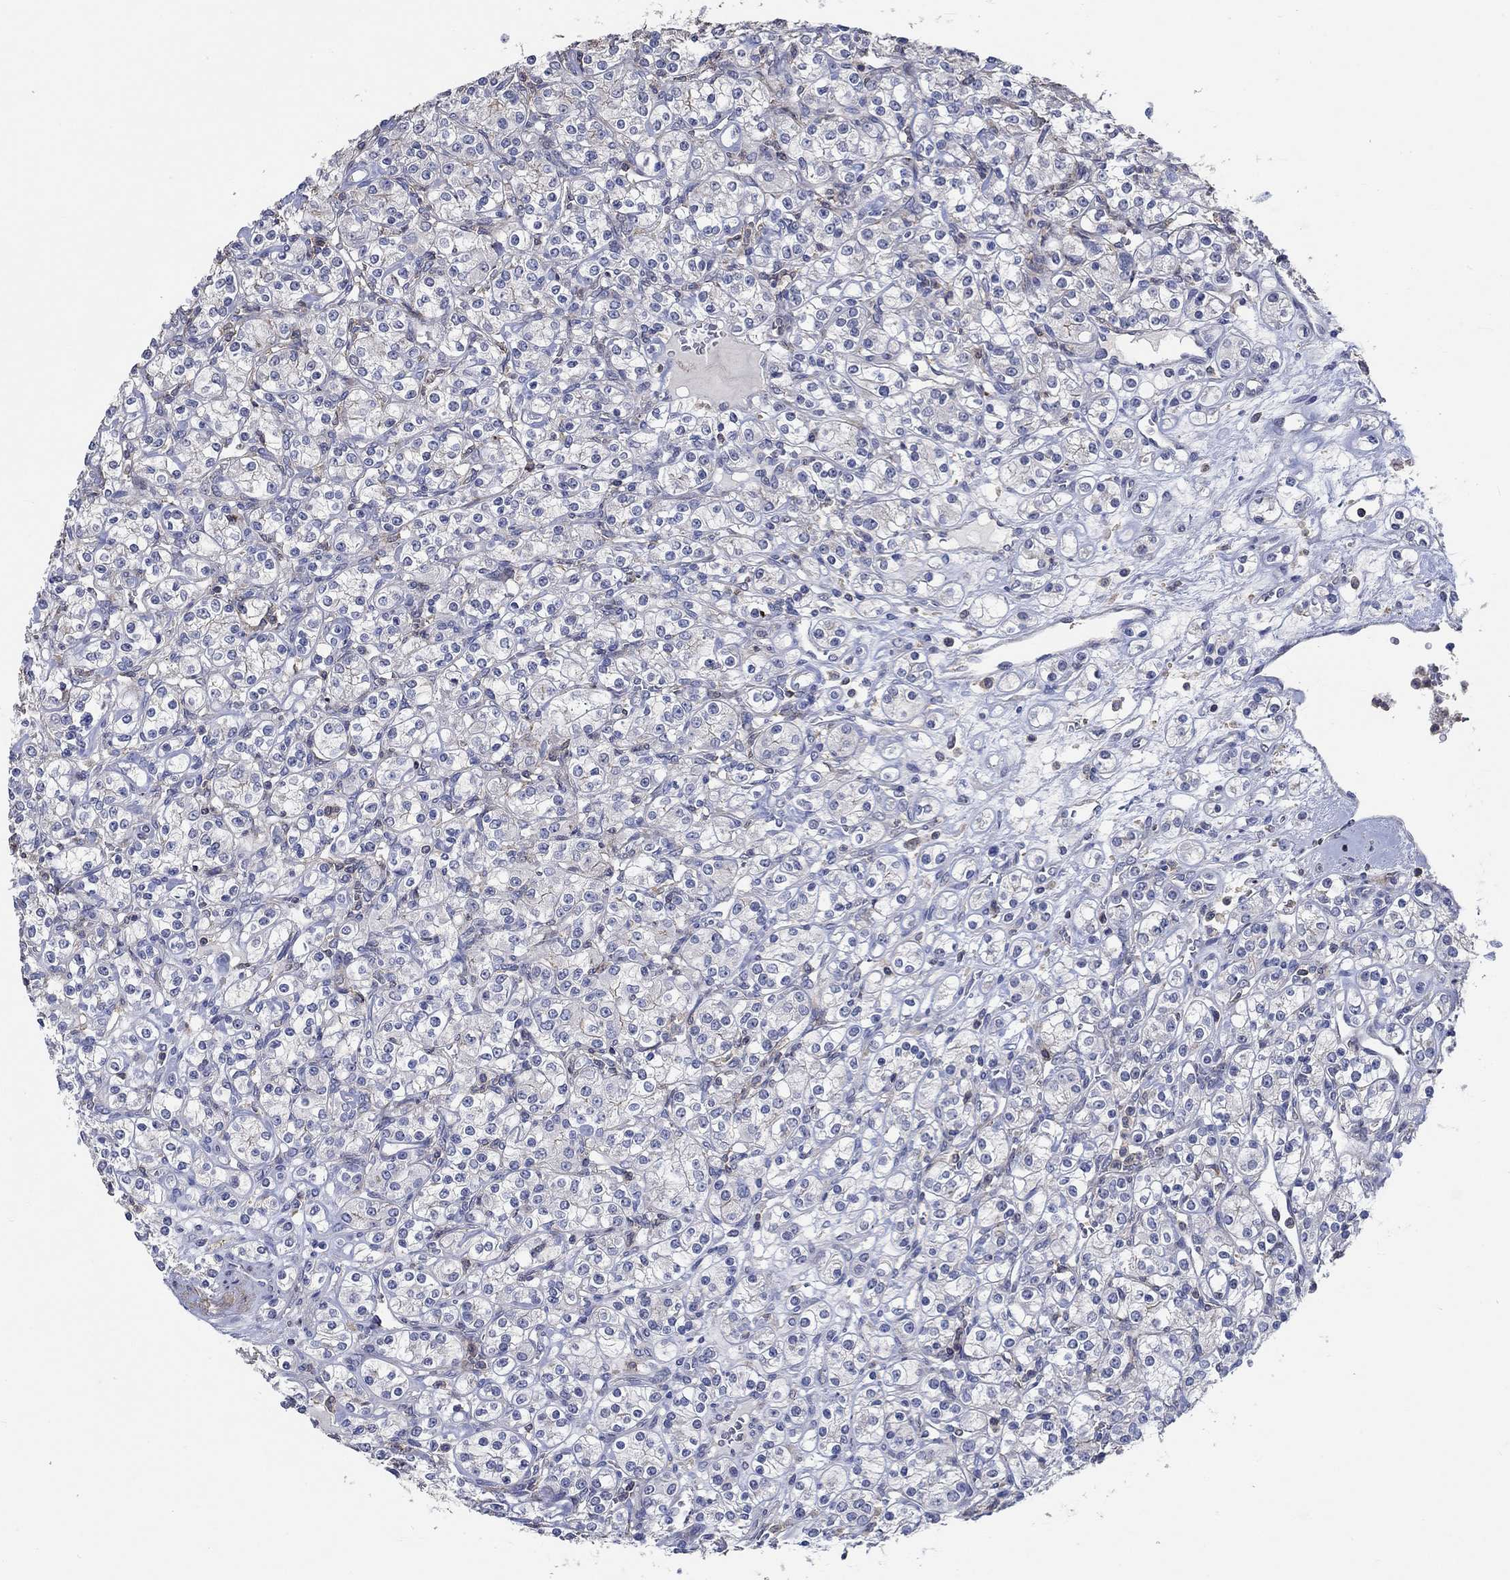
{"staining": {"intensity": "negative", "quantity": "none", "location": "none"}, "tissue": "renal cancer", "cell_type": "Tumor cells", "image_type": "cancer", "snomed": [{"axis": "morphology", "description": "Adenocarcinoma, NOS"}, {"axis": "topography", "description": "Kidney"}], "caption": "This is an immunohistochemistry photomicrograph of human adenocarcinoma (renal). There is no expression in tumor cells.", "gene": "TNFAIP8L3", "patient": {"sex": "male", "age": 77}}